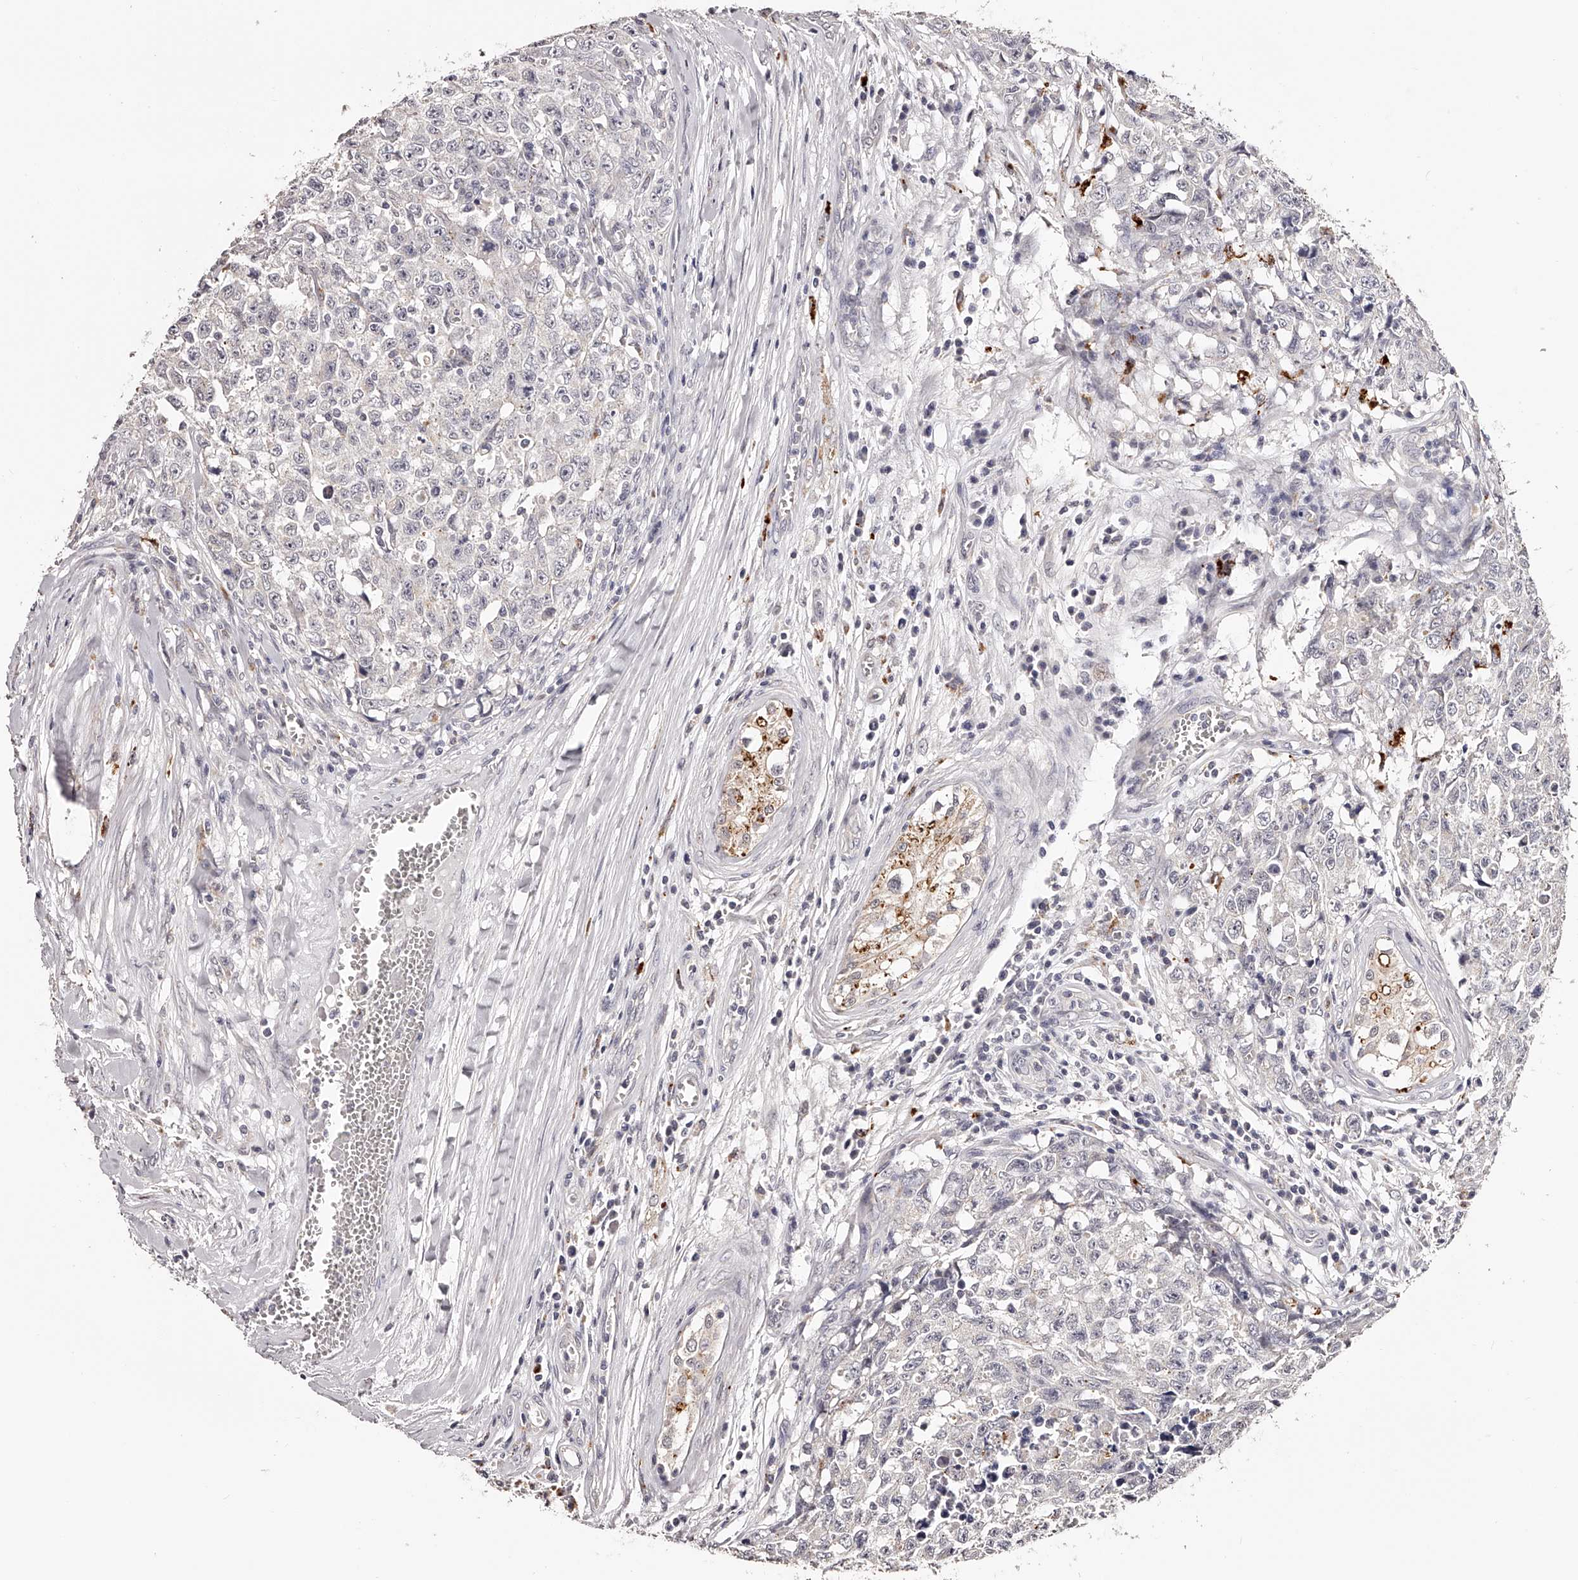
{"staining": {"intensity": "negative", "quantity": "none", "location": "none"}, "tissue": "testis cancer", "cell_type": "Tumor cells", "image_type": "cancer", "snomed": [{"axis": "morphology", "description": "Carcinoma, Embryonal, NOS"}, {"axis": "topography", "description": "Testis"}], "caption": "Immunohistochemical staining of testis cancer (embryonal carcinoma) displays no significant expression in tumor cells.", "gene": "SLC35D3", "patient": {"sex": "male", "age": 28}}